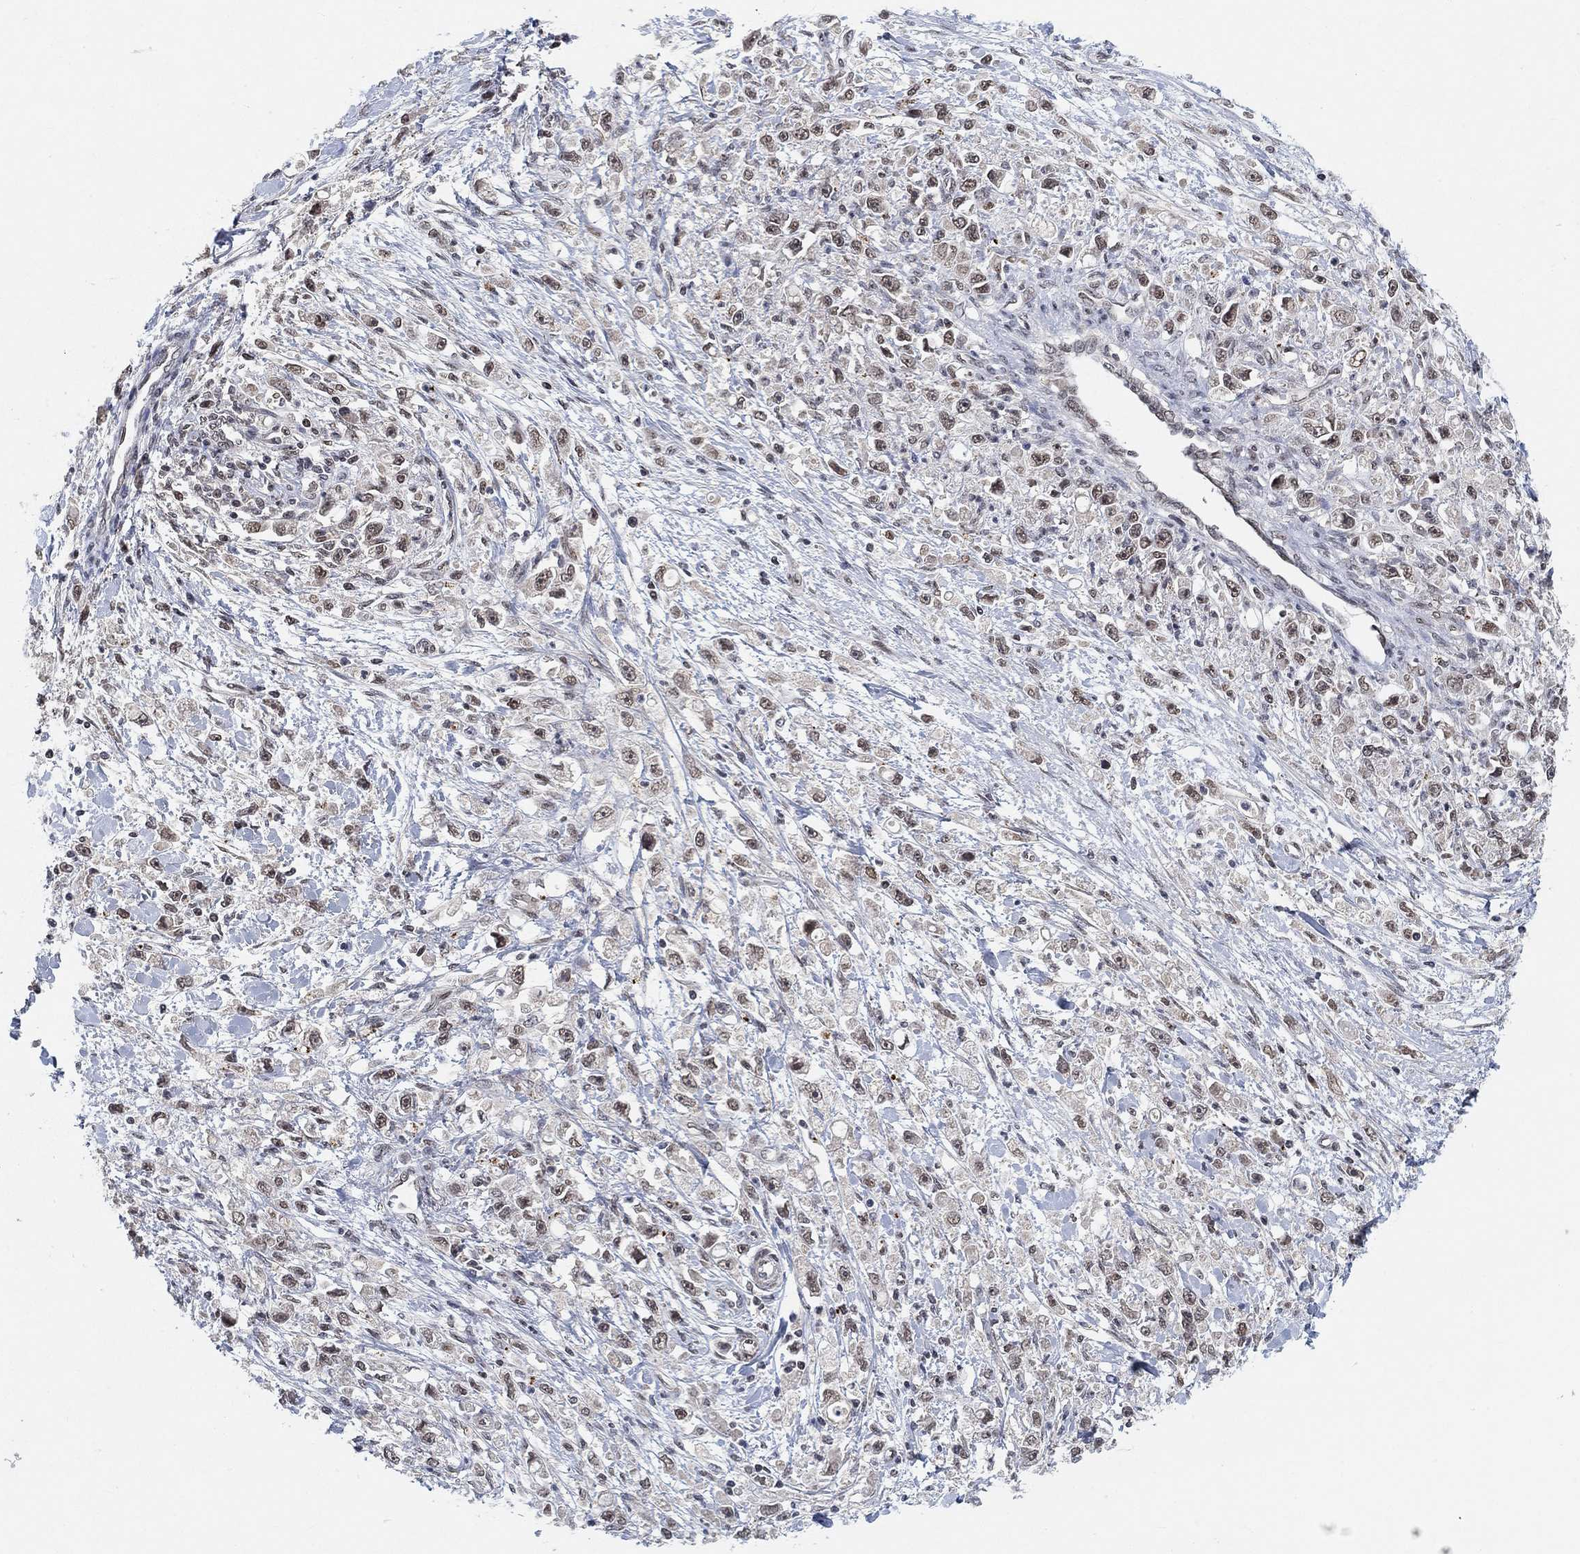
{"staining": {"intensity": "moderate", "quantity": "<25%", "location": "nuclear"}, "tissue": "stomach cancer", "cell_type": "Tumor cells", "image_type": "cancer", "snomed": [{"axis": "morphology", "description": "Adenocarcinoma, NOS"}, {"axis": "topography", "description": "Stomach"}], "caption": "Immunohistochemical staining of stomach cancer (adenocarcinoma) shows low levels of moderate nuclear protein staining in approximately <25% of tumor cells.", "gene": "THAP8", "patient": {"sex": "female", "age": 59}}